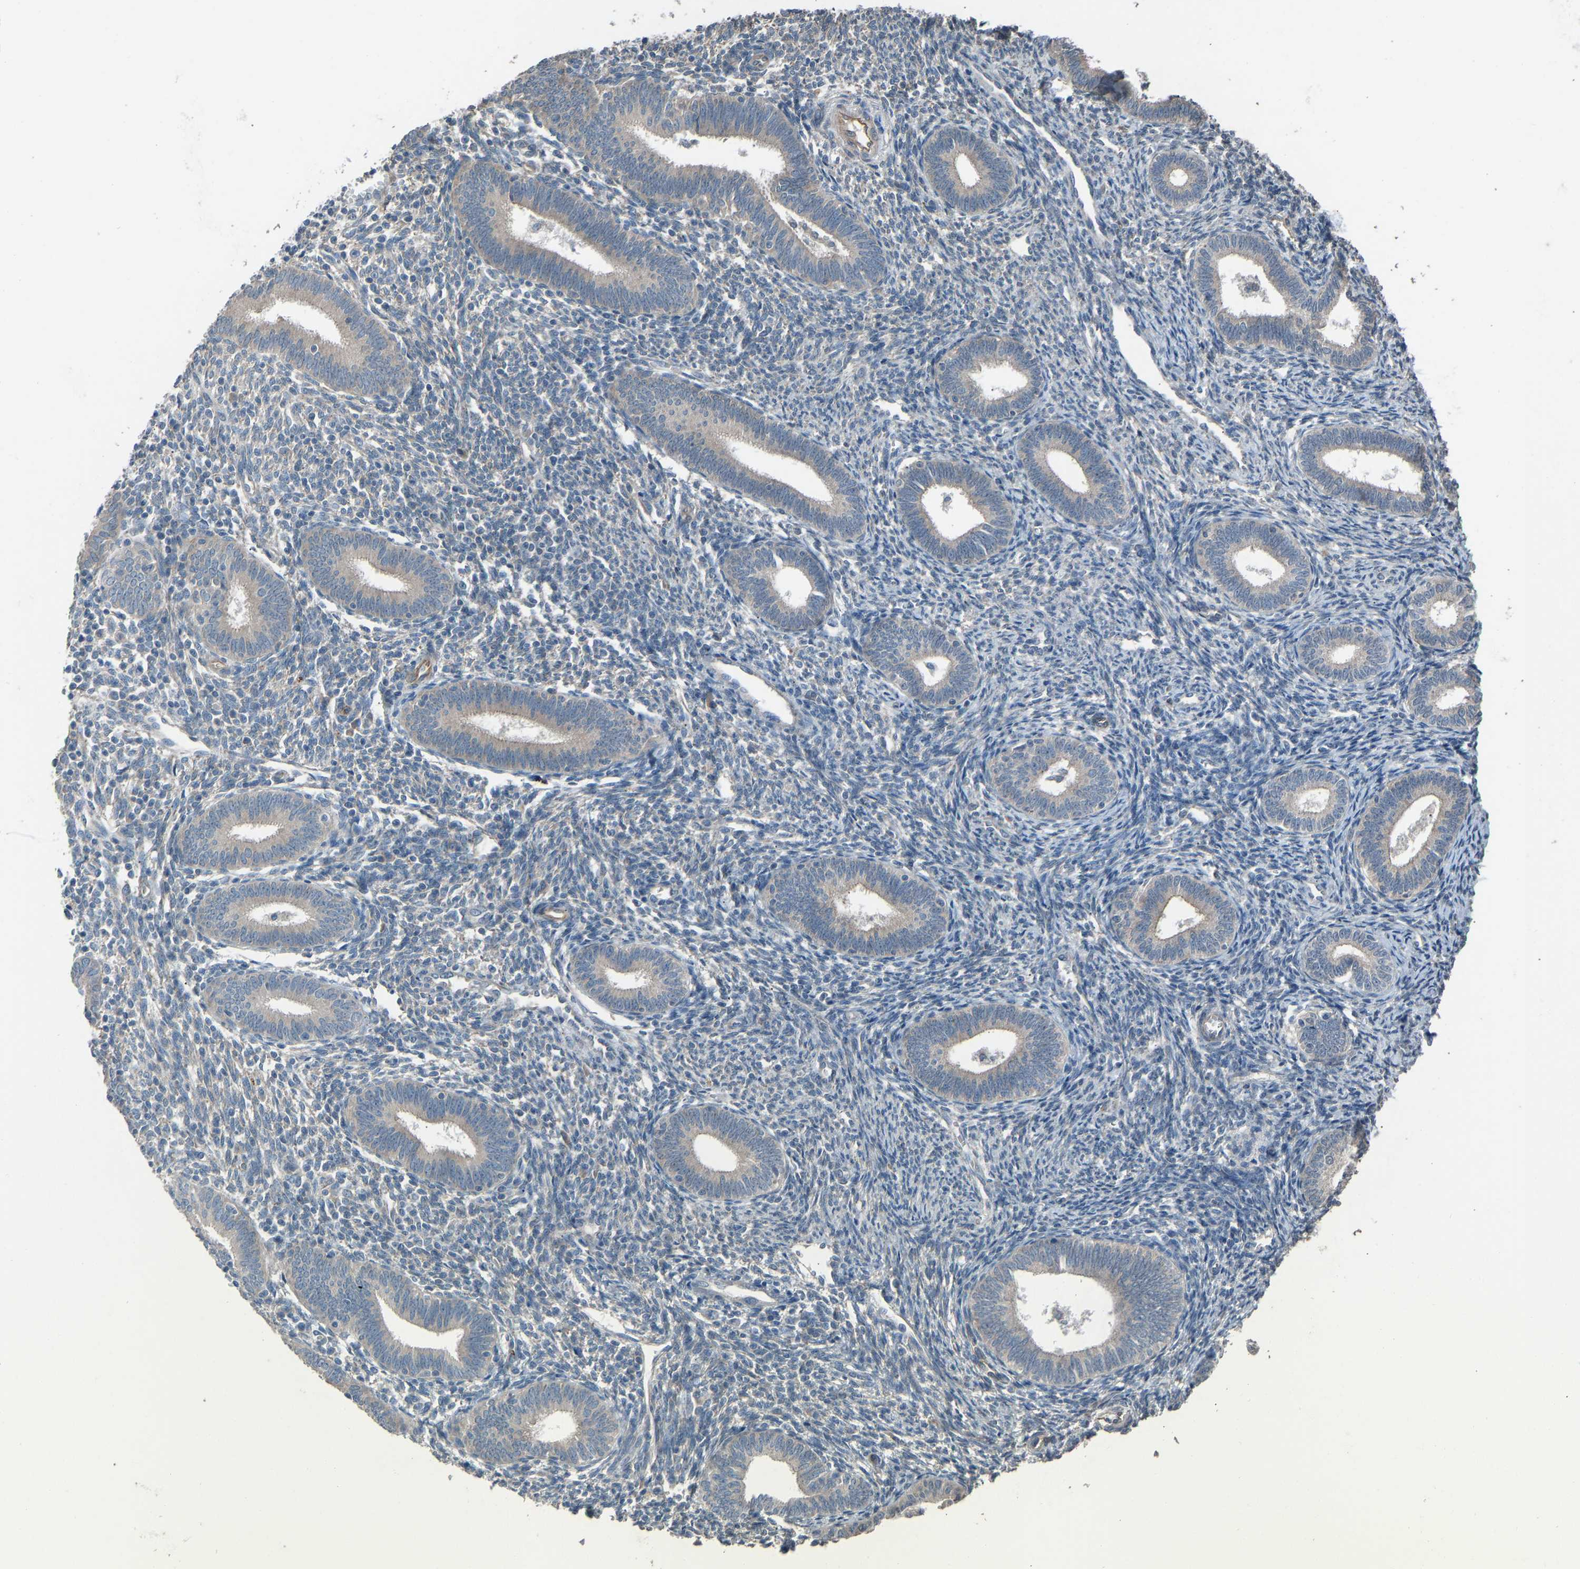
{"staining": {"intensity": "weak", "quantity": "25%-75%", "location": "cytoplasmic/membranous"}, "tissue": "endometrium", "cell_type": "Cells in endometrial stroma", "image_type": "normal", "snomed": [{"axis": "morphology", "description": "Normal tissue, NOS"}, {"axis": "topography", "description": "Endometrium"}], "caption": "Weak cytoplasmic/membranous protein staining is seen in approximately 25%-75% of cells in endometrial stroma in endometrium. (Brightfield microscopy of DAB IHC at high magnification).", "gene": "SLC43A1", "patient": {"sex": "female", "age": 41}}